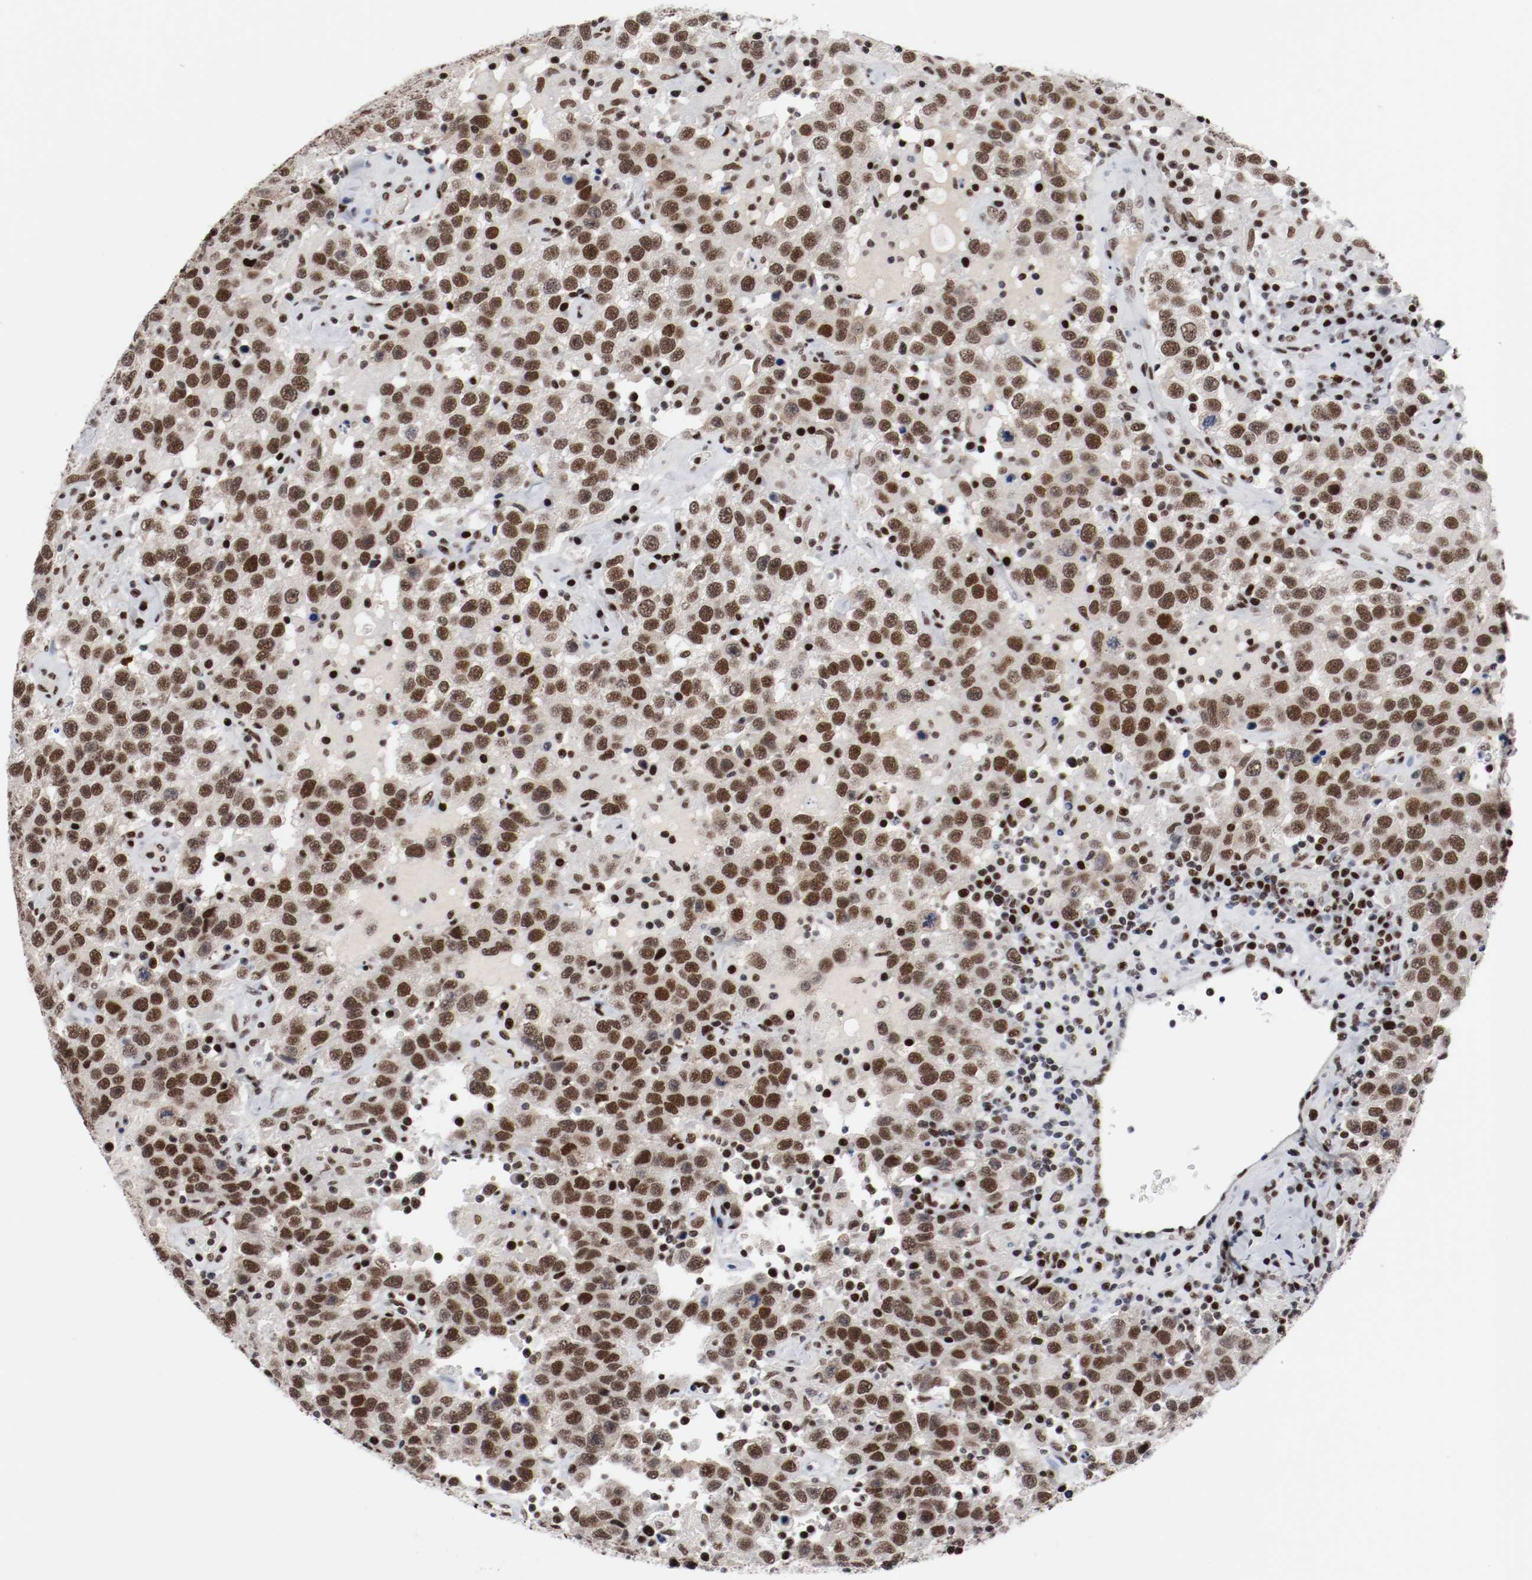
{"staining": {"intensity": "strong", "quantity": "25%-75%", "location": "nuclear"}, "tissue": "testis cancer", "cell_type": "Tumor cells", "image_type": "cancer", "snomed": [{"axis": "morphology", "description": "Seminoma, NOS"}, {"axis": "topography", "description": "Testis"}], "caption": "Immunohistochemical staining of testis cancer (seminoma) reveals high levels of strong nuclear protein staining in approximately 25%-75% of tumor cells. (DAB (3,3'-diaminobenzidine) IHC with brightfield microscopy, high magnification).", "gene": "MEF2D", "patient": {"sex": "male", "age": 41}}